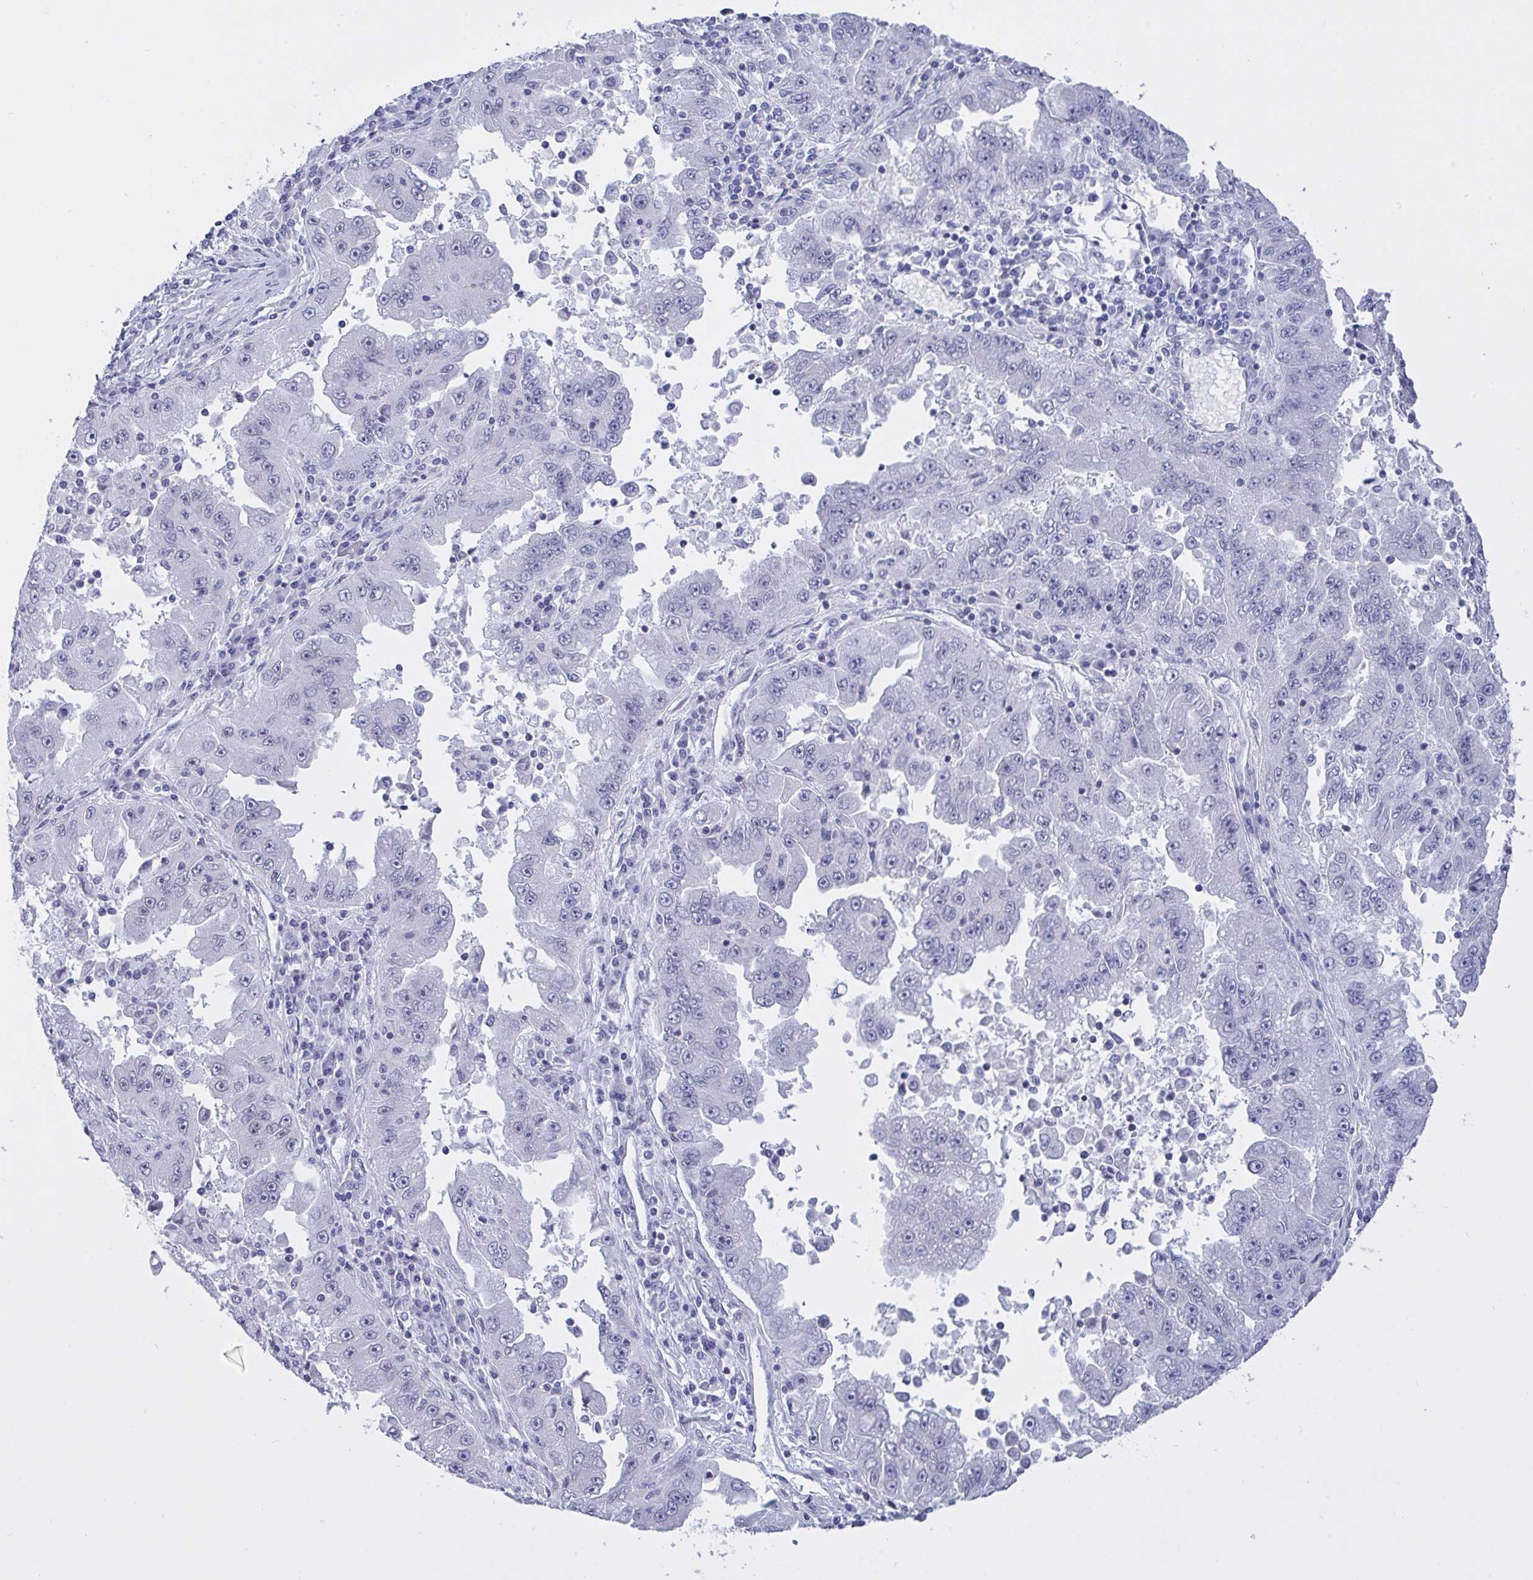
{"staining": {"intensity": "negative", "quantity": "none", "location": "none"}, "tissue": "lung cancer", "cell_type": "Tumor cells", "image_type": "cancer", "snomed": [{"axis": "morphology", "description": "Adenocarcinoma, NOS"}, {"axis": "morphology", "description": "Adenocarcinoma primary or metastatic"}, {"axis": "topography", "description": "Lung"}], "caption": "Tumor cells are negative for brown protein staining in lung cancer.", "gene": "FBXL22", "patient": {"sex": "male", "age": 74}}